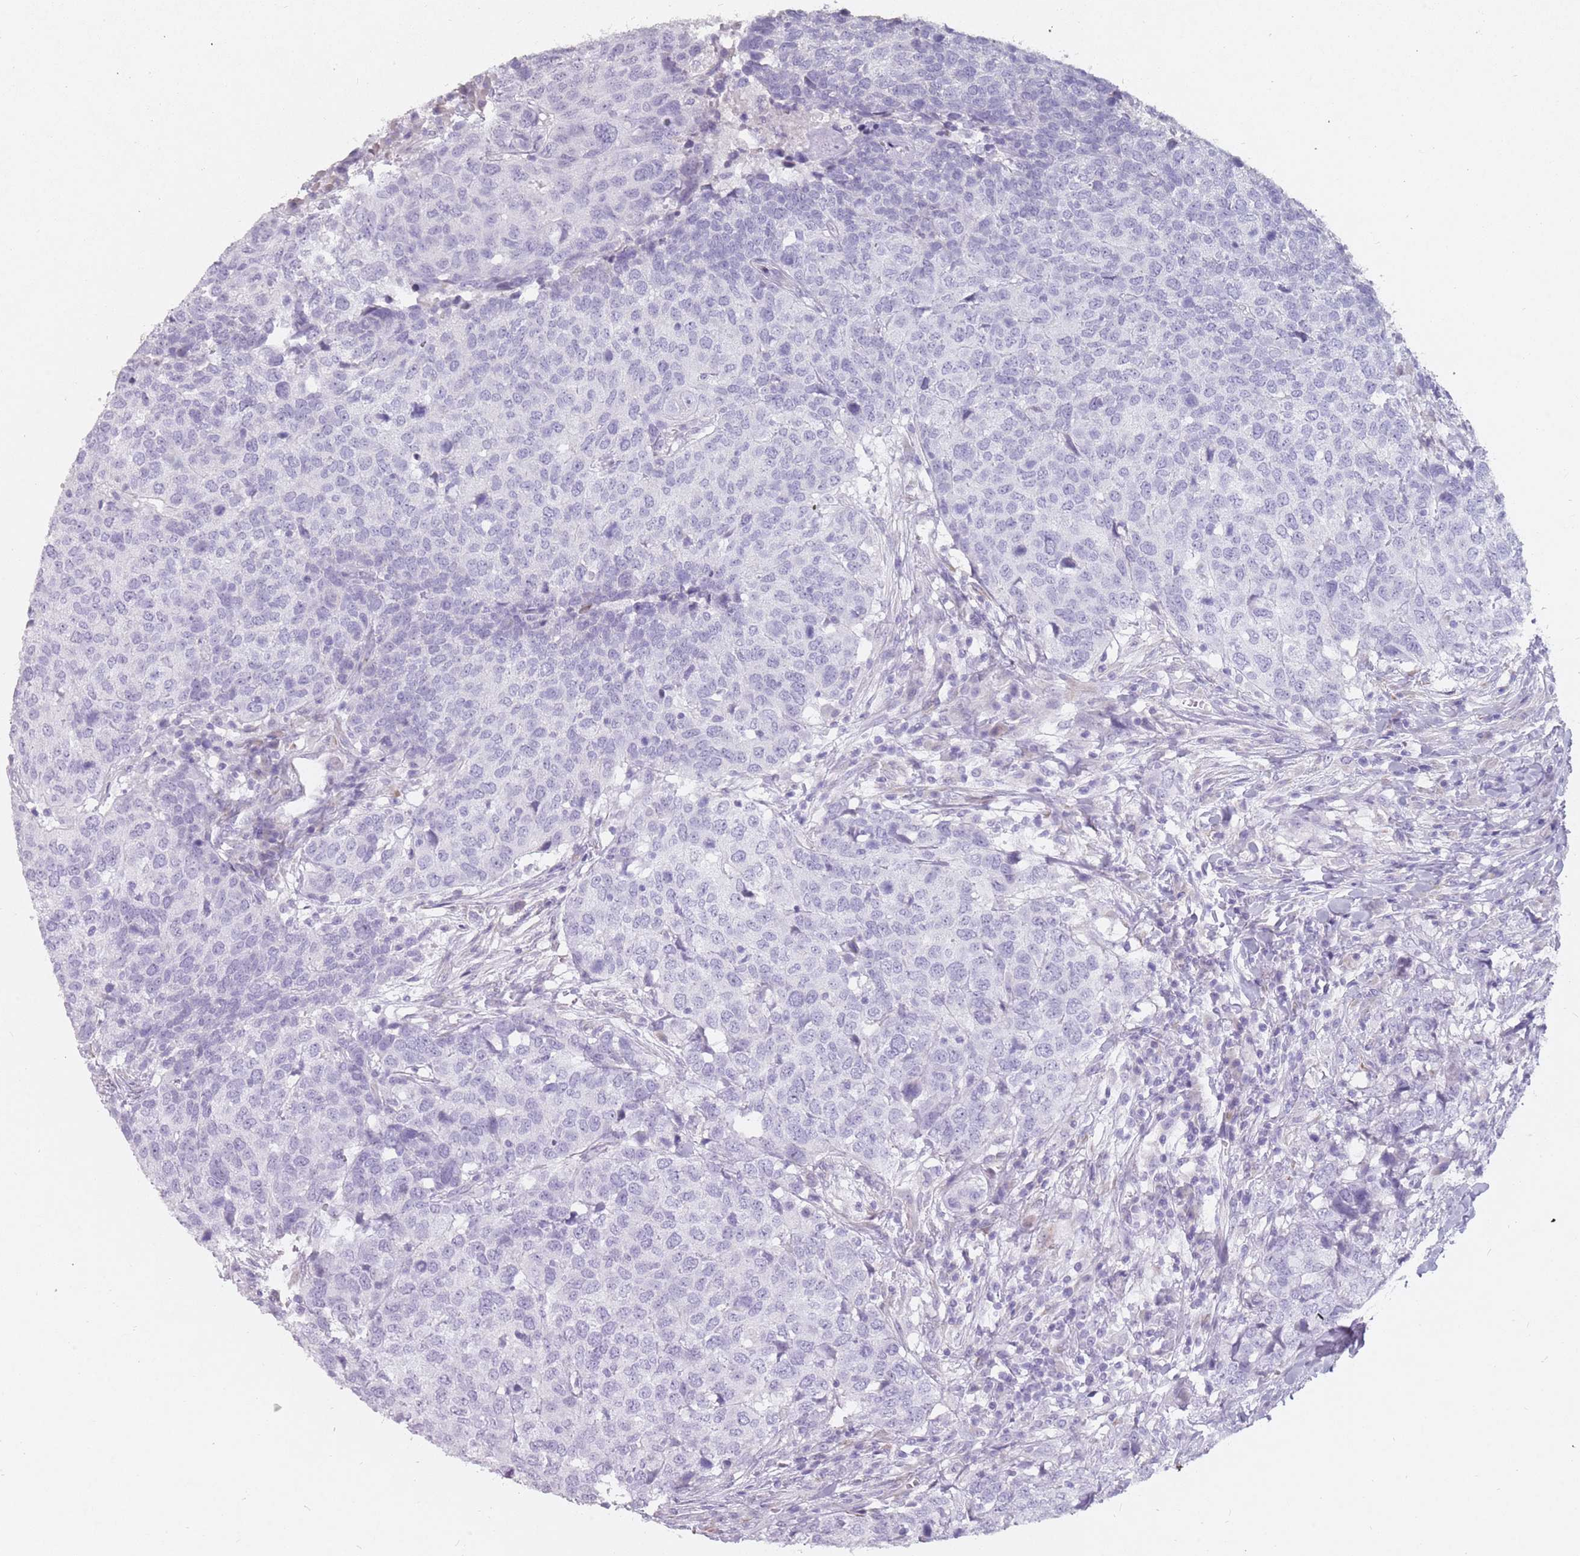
{"staining": {"intensity": "negative", "quantity": "none", "location": "none"}, "tissue": "head and neck cancer", "cell_type": "Tumor cells", "image_type": "cancer", "snomed": [{"axis": "morphology", "description": "Normal tissue, NOS"}, {"axis": "morphology", "description": "Squamous cell carcinoma, NOS"}, {"axis": "topography", "description": "Skeletal muscle"}, {"axis": "topography", "description": "Vascular tissue"}, {"axis": "topography", "description": "Peripheral nerve tissue"}, {"axis": "topography", "description": "Head-Neck"}], "caption": "The micrograph shows no significant staining in tumor cells of head and neck squamous cell carcinoma. The staining was performed using DAB to visualize the protein expression in brown, while the nuclei were stained in blue with hematoxylin (Magnification: 20x).", "gene": "DDX4", "patient": {"sex": "male", "age": 66}}